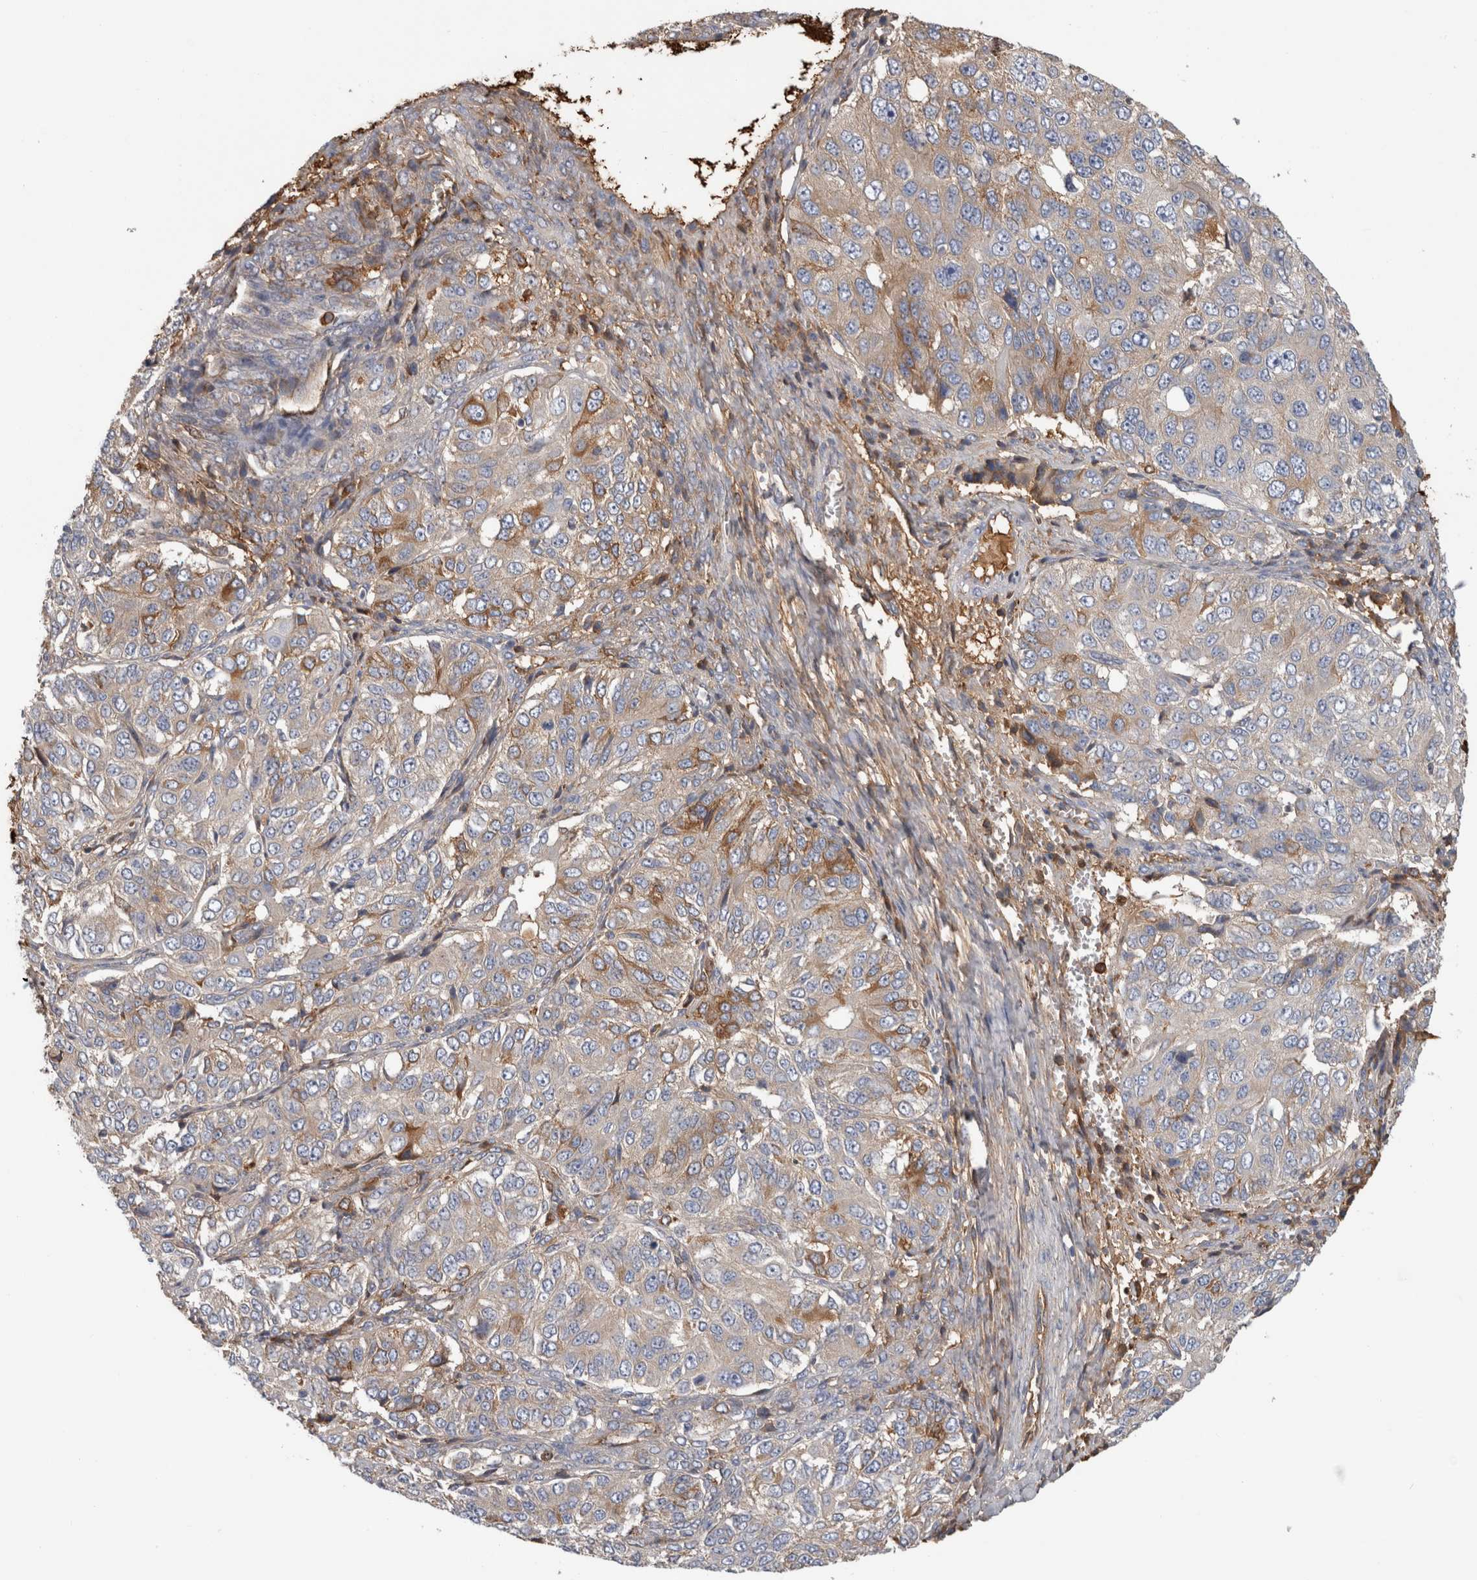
{"staining": {"intensity": "moderate", "quantity": "<25%", "location": "cytoplasmic/membranous"}, "tissue": "ovarian cancer", "cell_type": "Tumor cells", "image_type": "cancer", "snomed": [{"axis": "morphology", "description": "Carcinoma, endometroid"}, {"axis": "topography", "description": "Ovary"}], "caption": "The micrograph displays immunohistochemical staining of ovarian cancer. There is moderate cytoplasmic/membranous expression is present in approximately <25% of tumor cells.", "gene": "TBCE", "patient": {"sex": "female", "age": 51}}